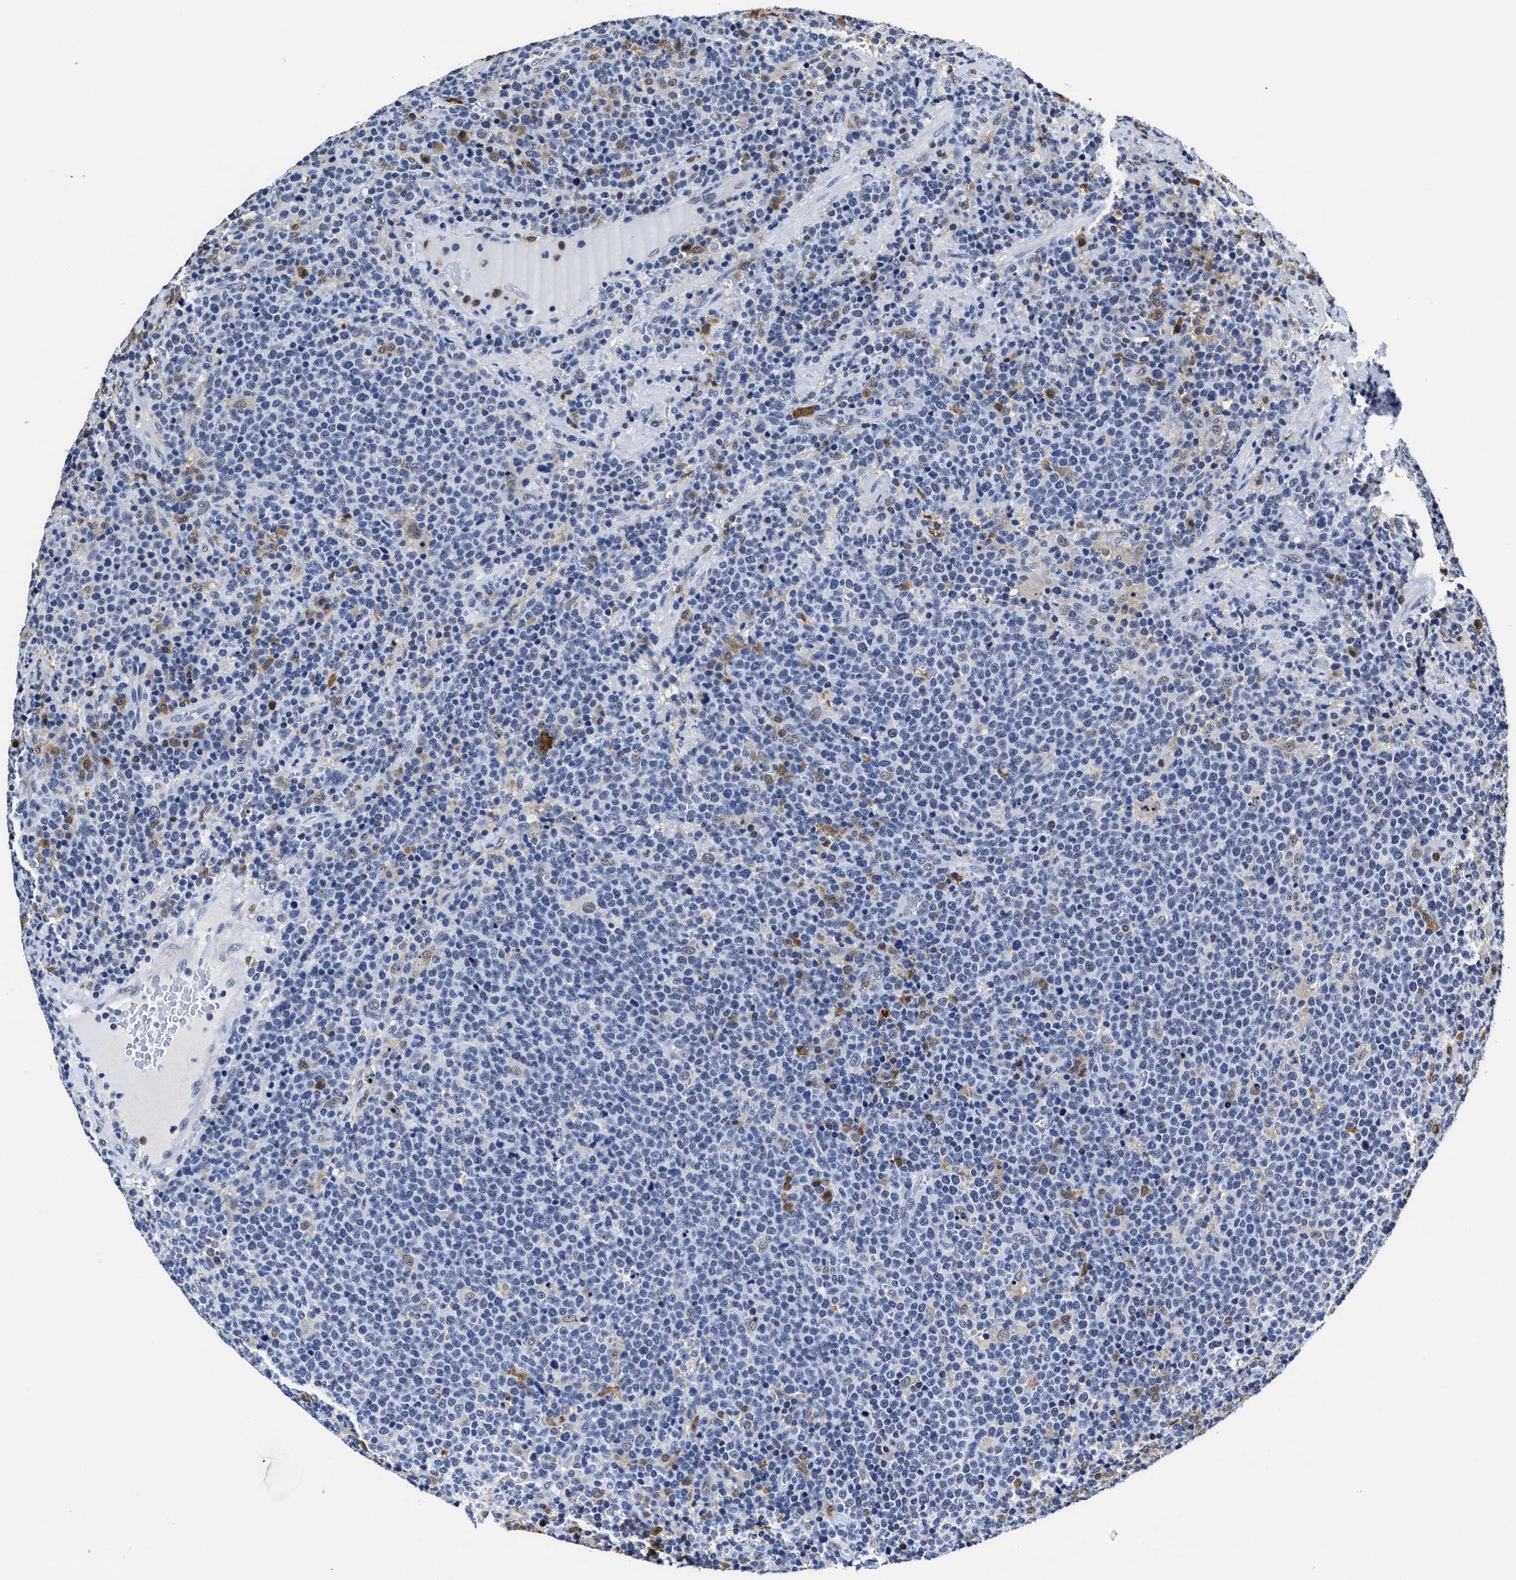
{"staining": {"intensity": "negative", "quantity": "none", "location": "none"}, "tissue": "lymphoma", "cell_type": "Tumor cells", "image_type": "cancer", "snomed": [{"axis": "morphology", "description": "Malignant lymphoma, non-Hodgkin's type, High grade"}, {"axis": "topography", "description": "Lymph node"}], "caption": "Immunohistochemistry (IHC) histopathology image of neoplastic tissue: high-grade malignant lymphoma, non-Hodgkin's type stained with DAB (3,3'-diaminobenzidine) shows no significant protein staining in tumor cells.", "gene": "PRPF4B", "patient": {"sex": "male", "age": 61}}